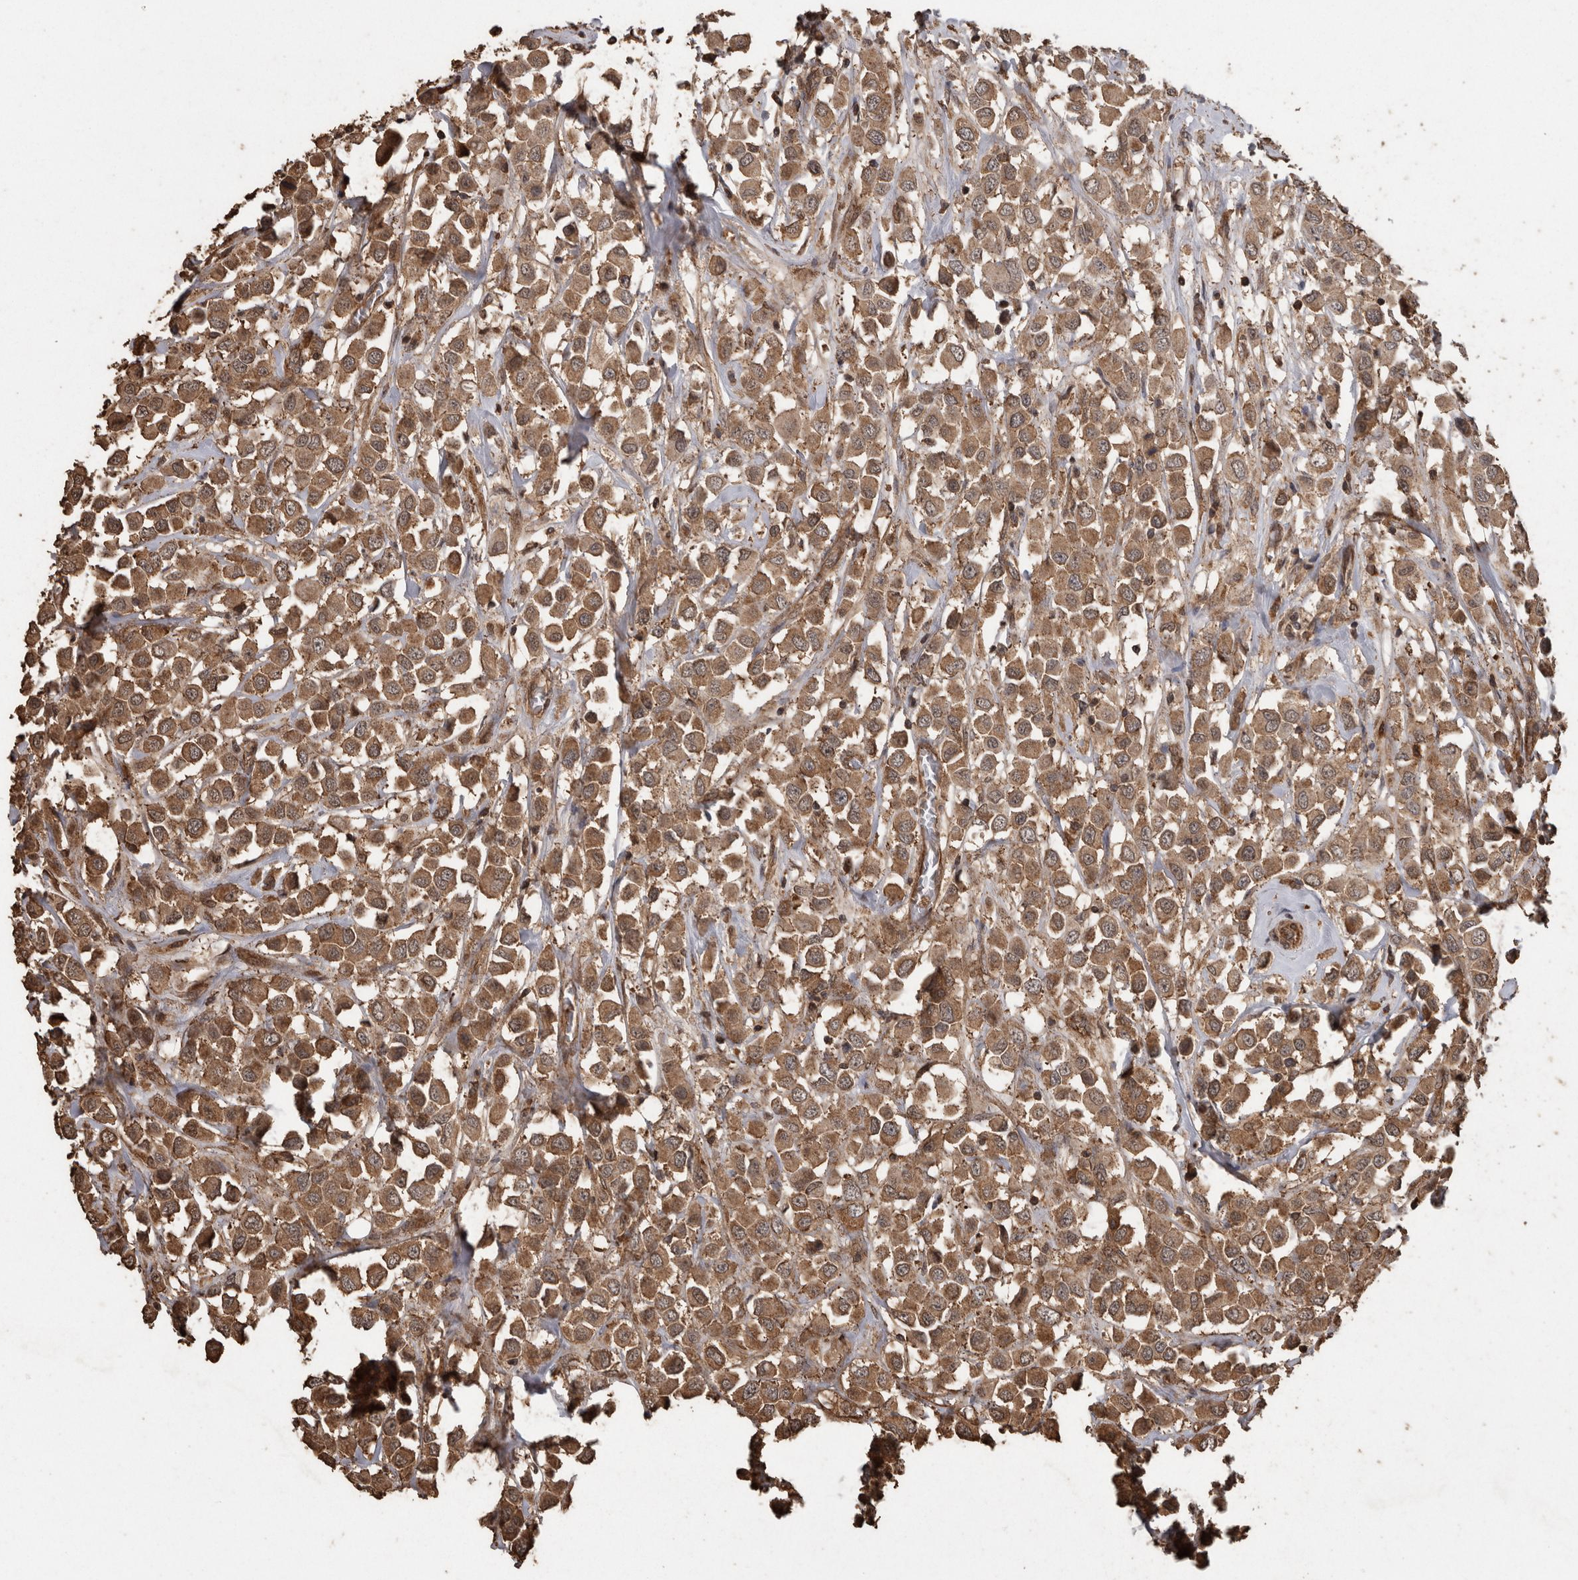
{"staining": {"intensity": "moderate", "quantity": ">75%", "location": "cytoplasmic/membranous"}, "tissue": "breast cancer", "cell_type": "Tumor cells", "image_type": "cancer", "snomed": [{"axis": "morphology", "description": "Duct carcinoma"}, {"axis": "topography", "description": "Breast"}], "caption": "A micrograph of human breast invasive ductal carcinoma stained for a protein reveals moderate cytoplasmic/membranous brown staining in tumor cells.", "gene": "PINK1", "patient": {"sex": "female", "age": 61}}